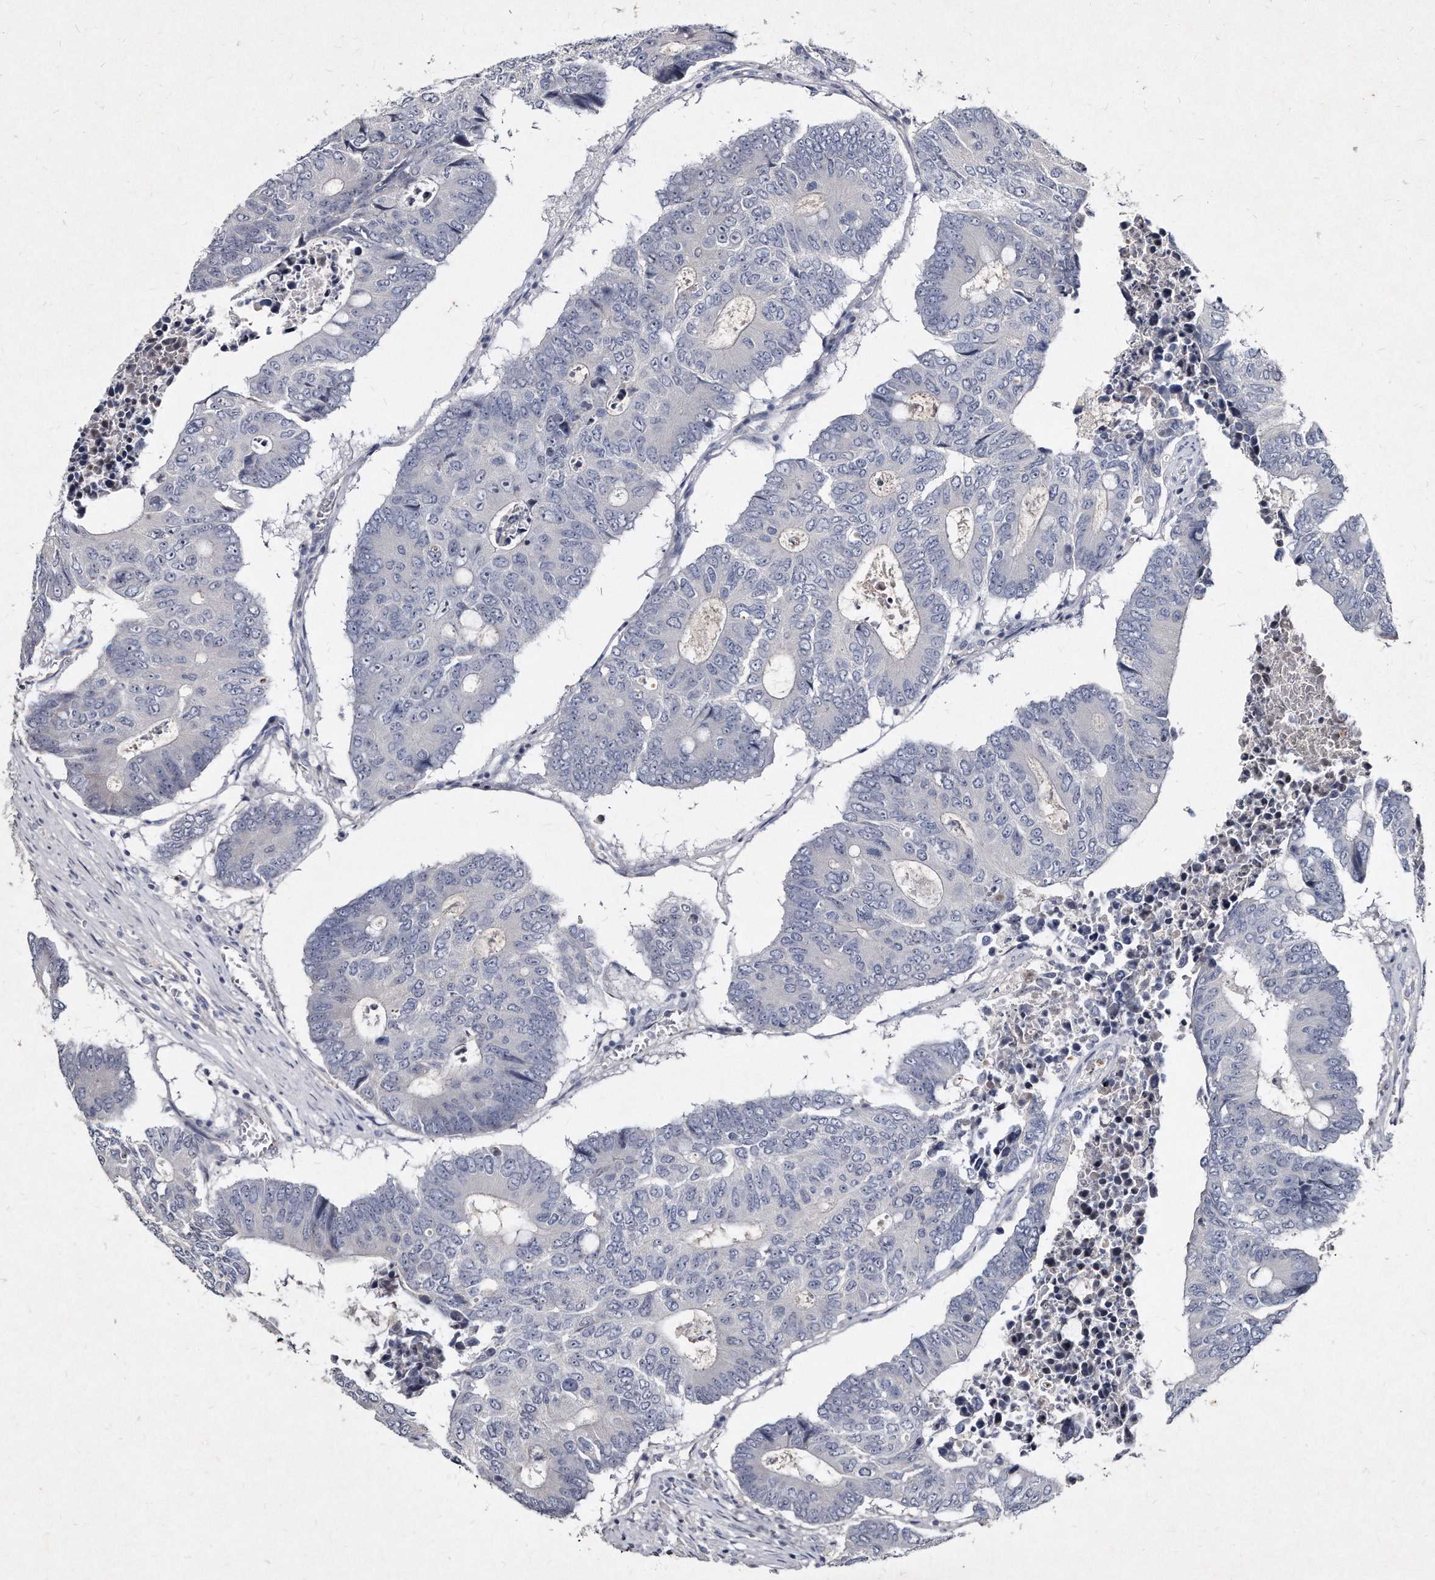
{"staining": {"intensity": "negative", "quantity": "none", "location": "none"}, "tissue": "colorectal cancer", "cell_type": "Tumor cells", "image_type": "cancer", "snomed": [{"axis": "morphology", "description": "Adenocarcinoma, NOS"}, {"axis": "topography", "description": "Colon"}], "caption": "Tumor cells show no significant staining in colorectal cancer (adenocarcinoma).", "gene": "KLHDC3", "patient": {"sex": "male", "age": 87}}